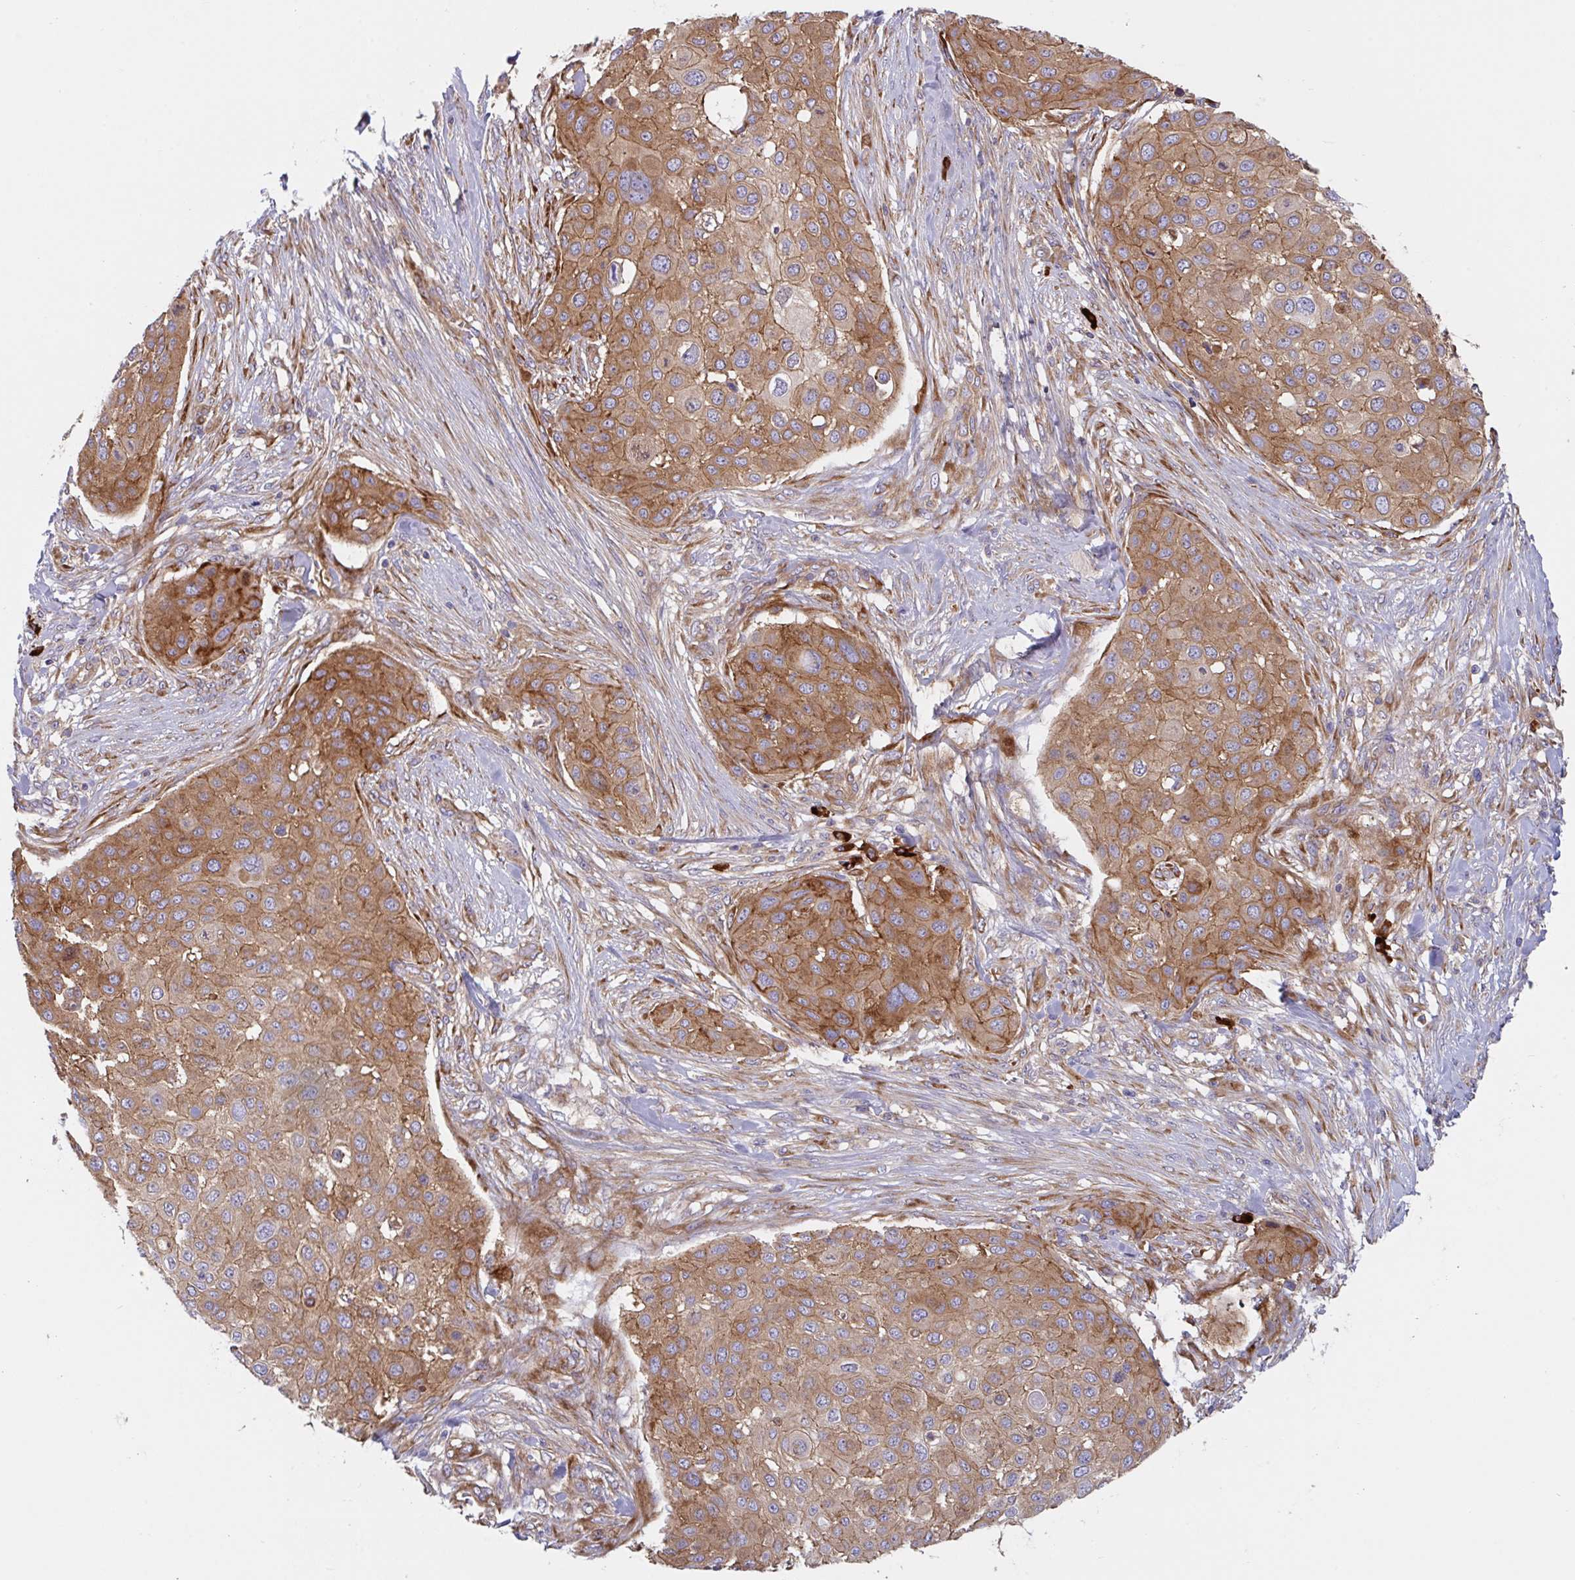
{"staining": {"intensity": "moderate", "quantity": ">75%", "location": "cytoplasmic/membranous"}, "tissue": "skin cancer", "cell_type": "Tumor cells", "image_type": "cancer", "snomed": [{"axis": "morphology", "description": "Squamous cell carcinoma, NOS"}, {"axis": "topography", "description": "Skin"}], "caption": "Immunohistochemical staining of squamous cell carcinoma (skin) exhibits medium levels of moderate cytoplasmic/membranous protein staining in about >75% of tumor cells.", "gene": "YARS2", "patient": {"sex": "female", "age": 87}}